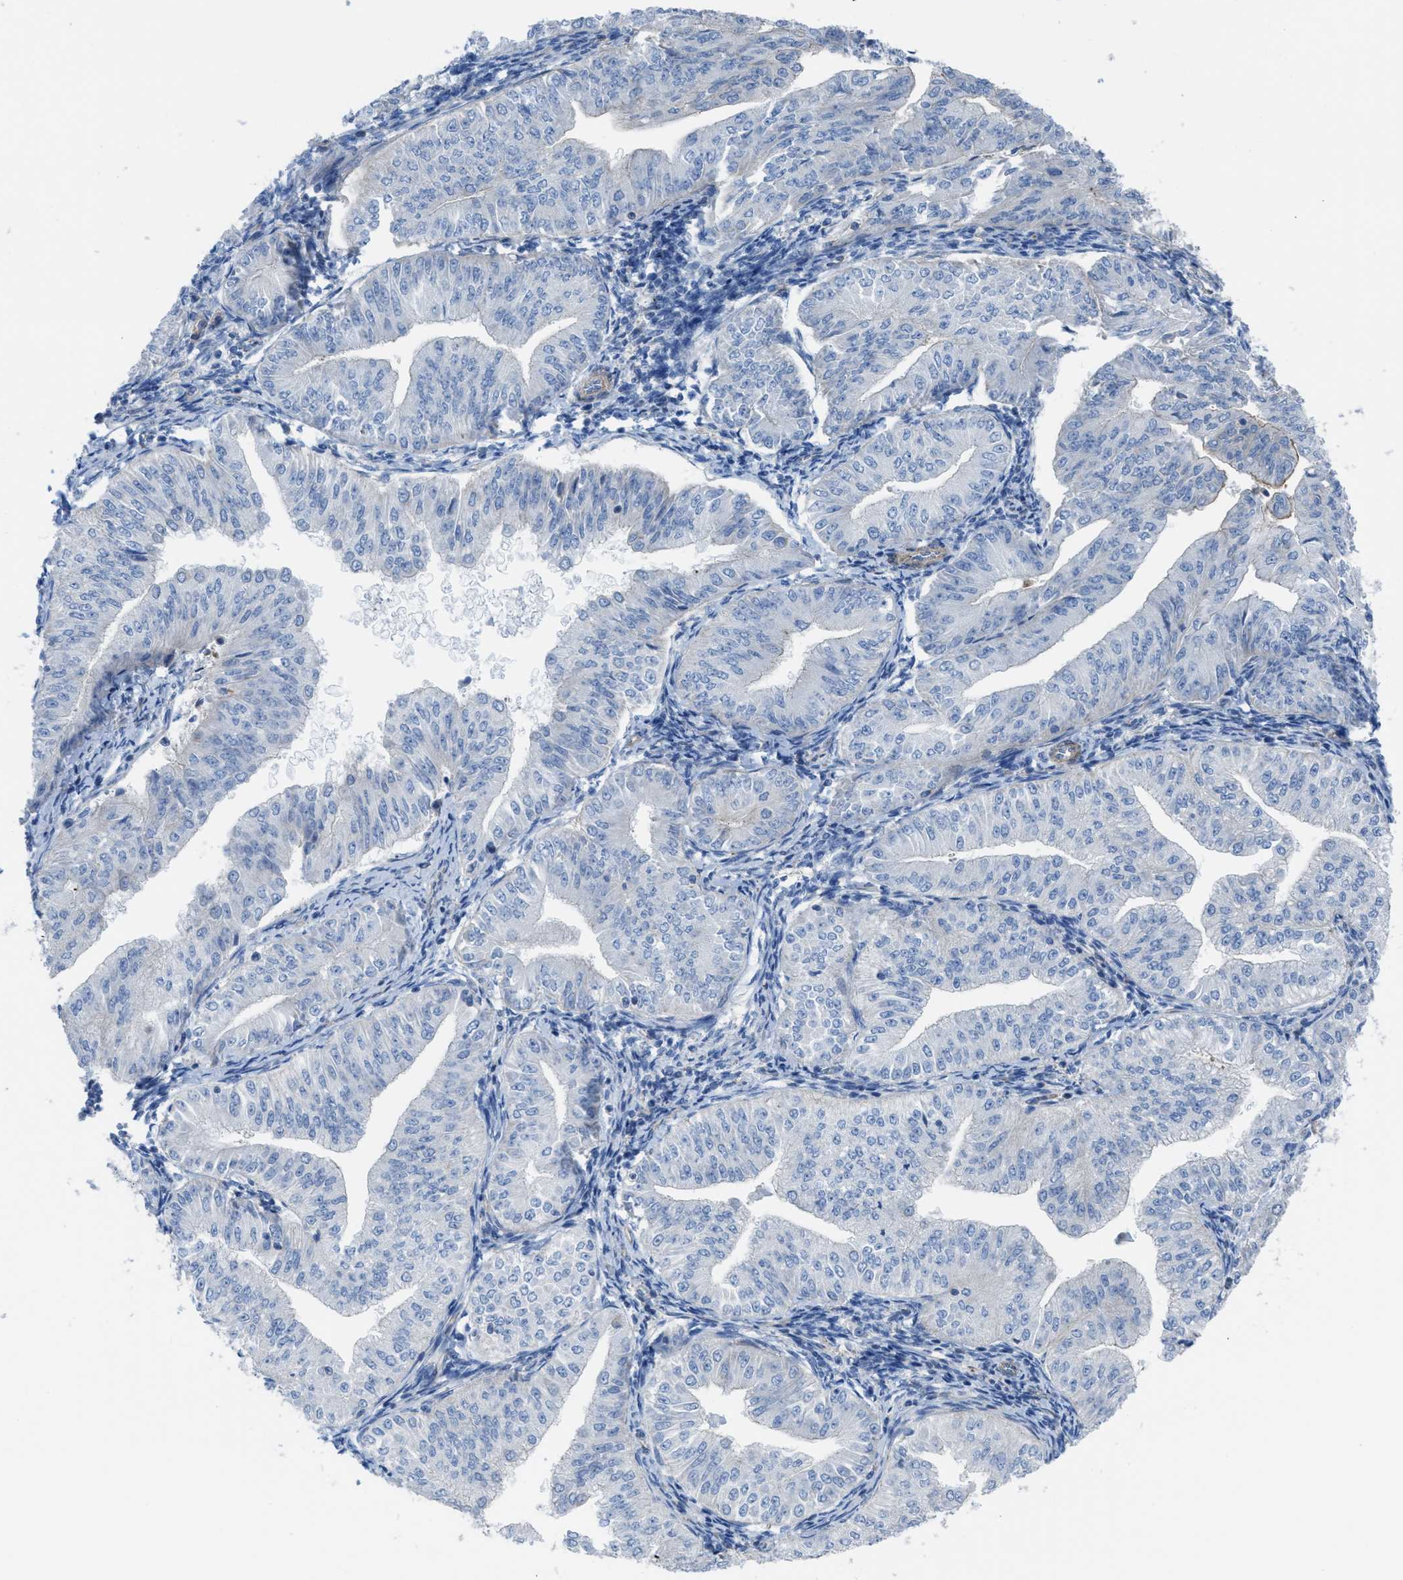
{"staining": {"intensity": "negative", "quantity": "none", "location": "none"}, "tissue": "endometrial cancer", "cell_type": "Tumor cells", "image_type": "cancer", "snomed": [{"axis": "morphology", "description": "Normal tissue, NOS"}, {"axis": "morphology", "description": "Adenocarcinoma, NOS"}, {"axis": "topography", "description": "Endometrium"}], "caption": "A high-resolution histopathology image shows immunohistochemistry staining of endometrial adenocarcinoma, which exhibits no significant positivity in tumor cells.", "gene": "KCNH7", "patient": {"sex": "female", "age": 53}}